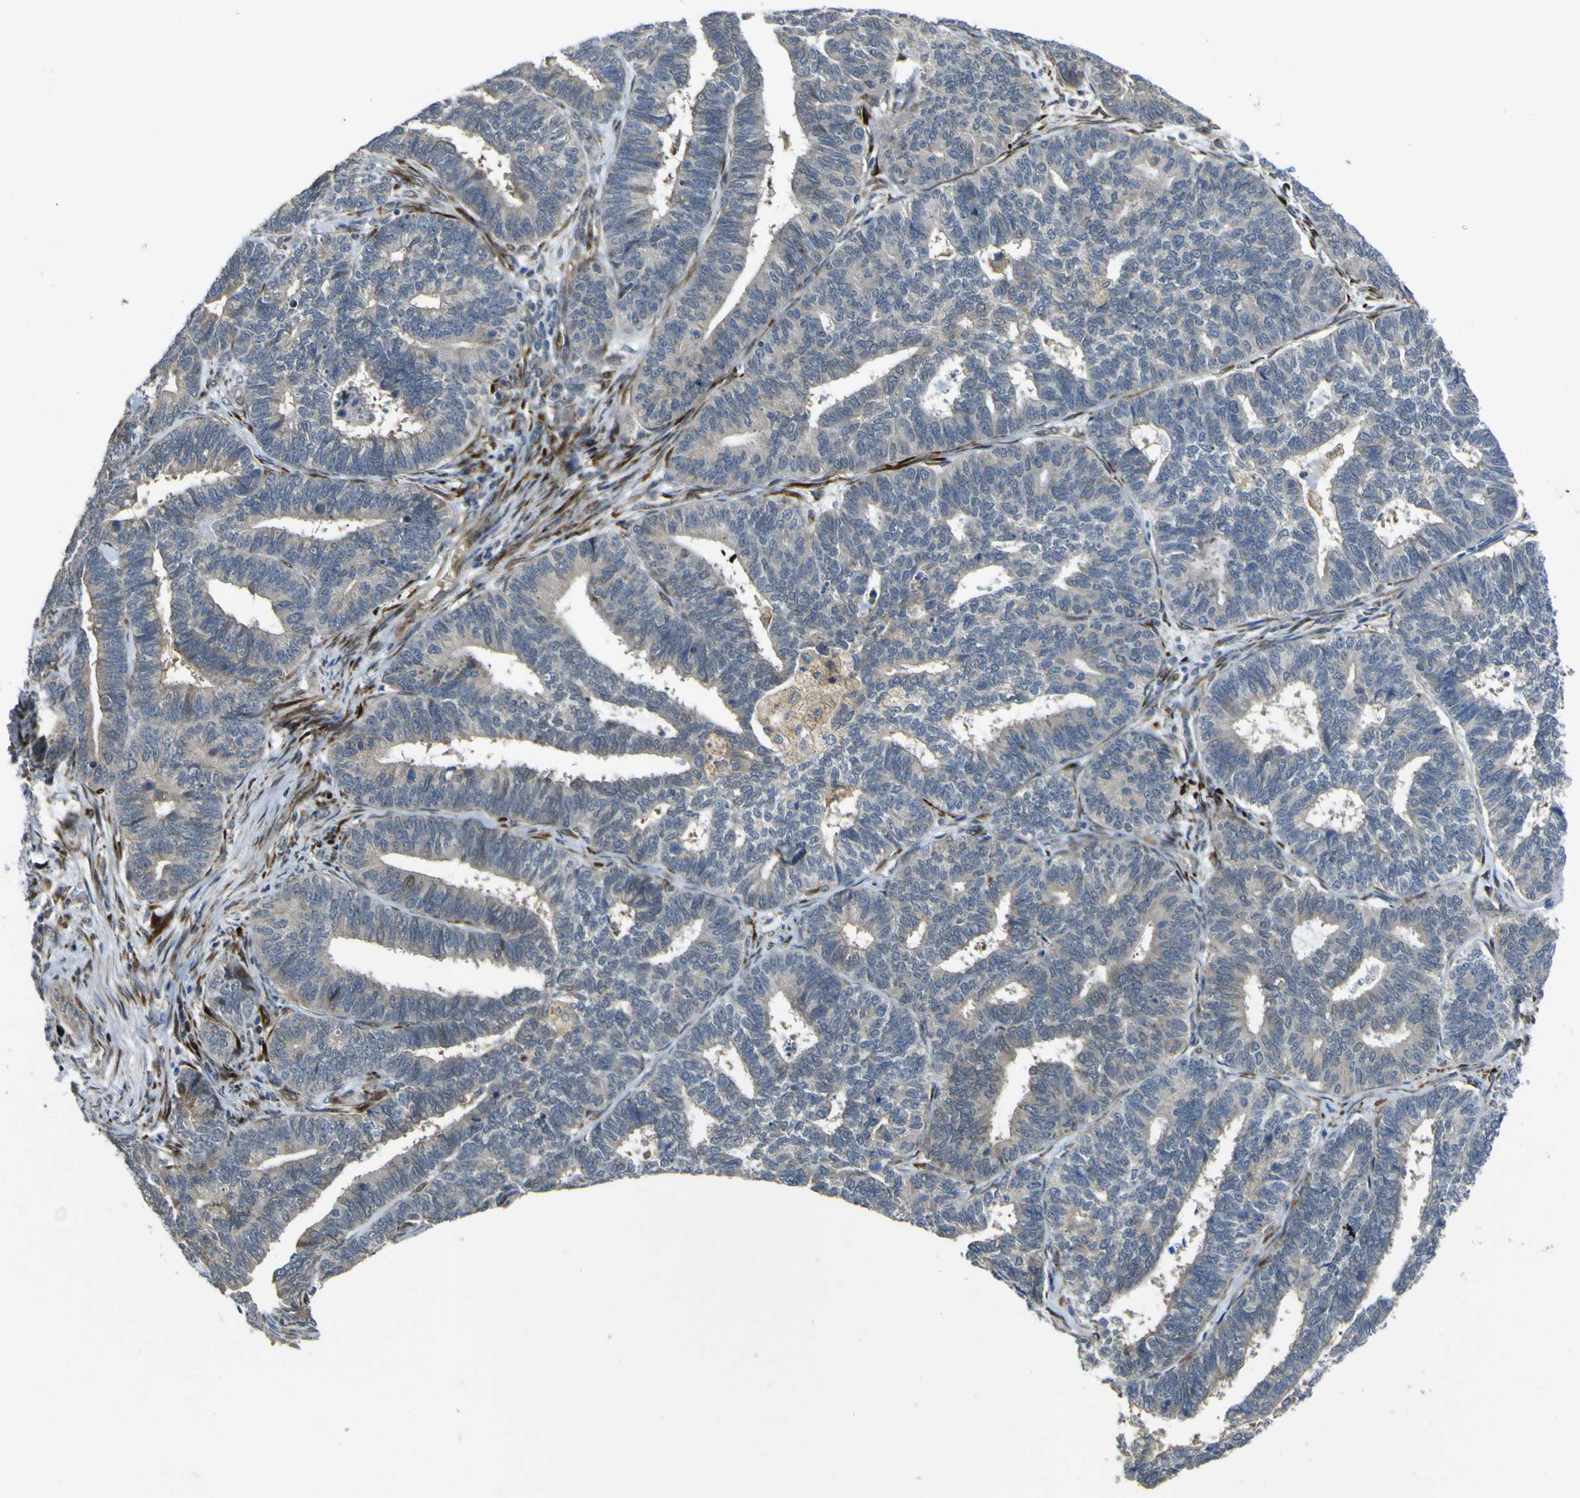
{"staining": {"intensity": "negative", "quantity": "none", "location": "none"}, "tissue": "endometrial cancer", "cell_type": "Tumor cells", "image_type": "cancer", "snomed": [{"axis": "morphology", "description": "Adenocarcinoma, NOS"}, {"axis": "topography", "description": "Endometrium"}], "caption": "DAB immunohistochemical staining of human endometrial adenocarcinoma shows no significant expression in tumor cells.", "gene": "LBHD1", "patient": {"sex": "female", "age": 70}}